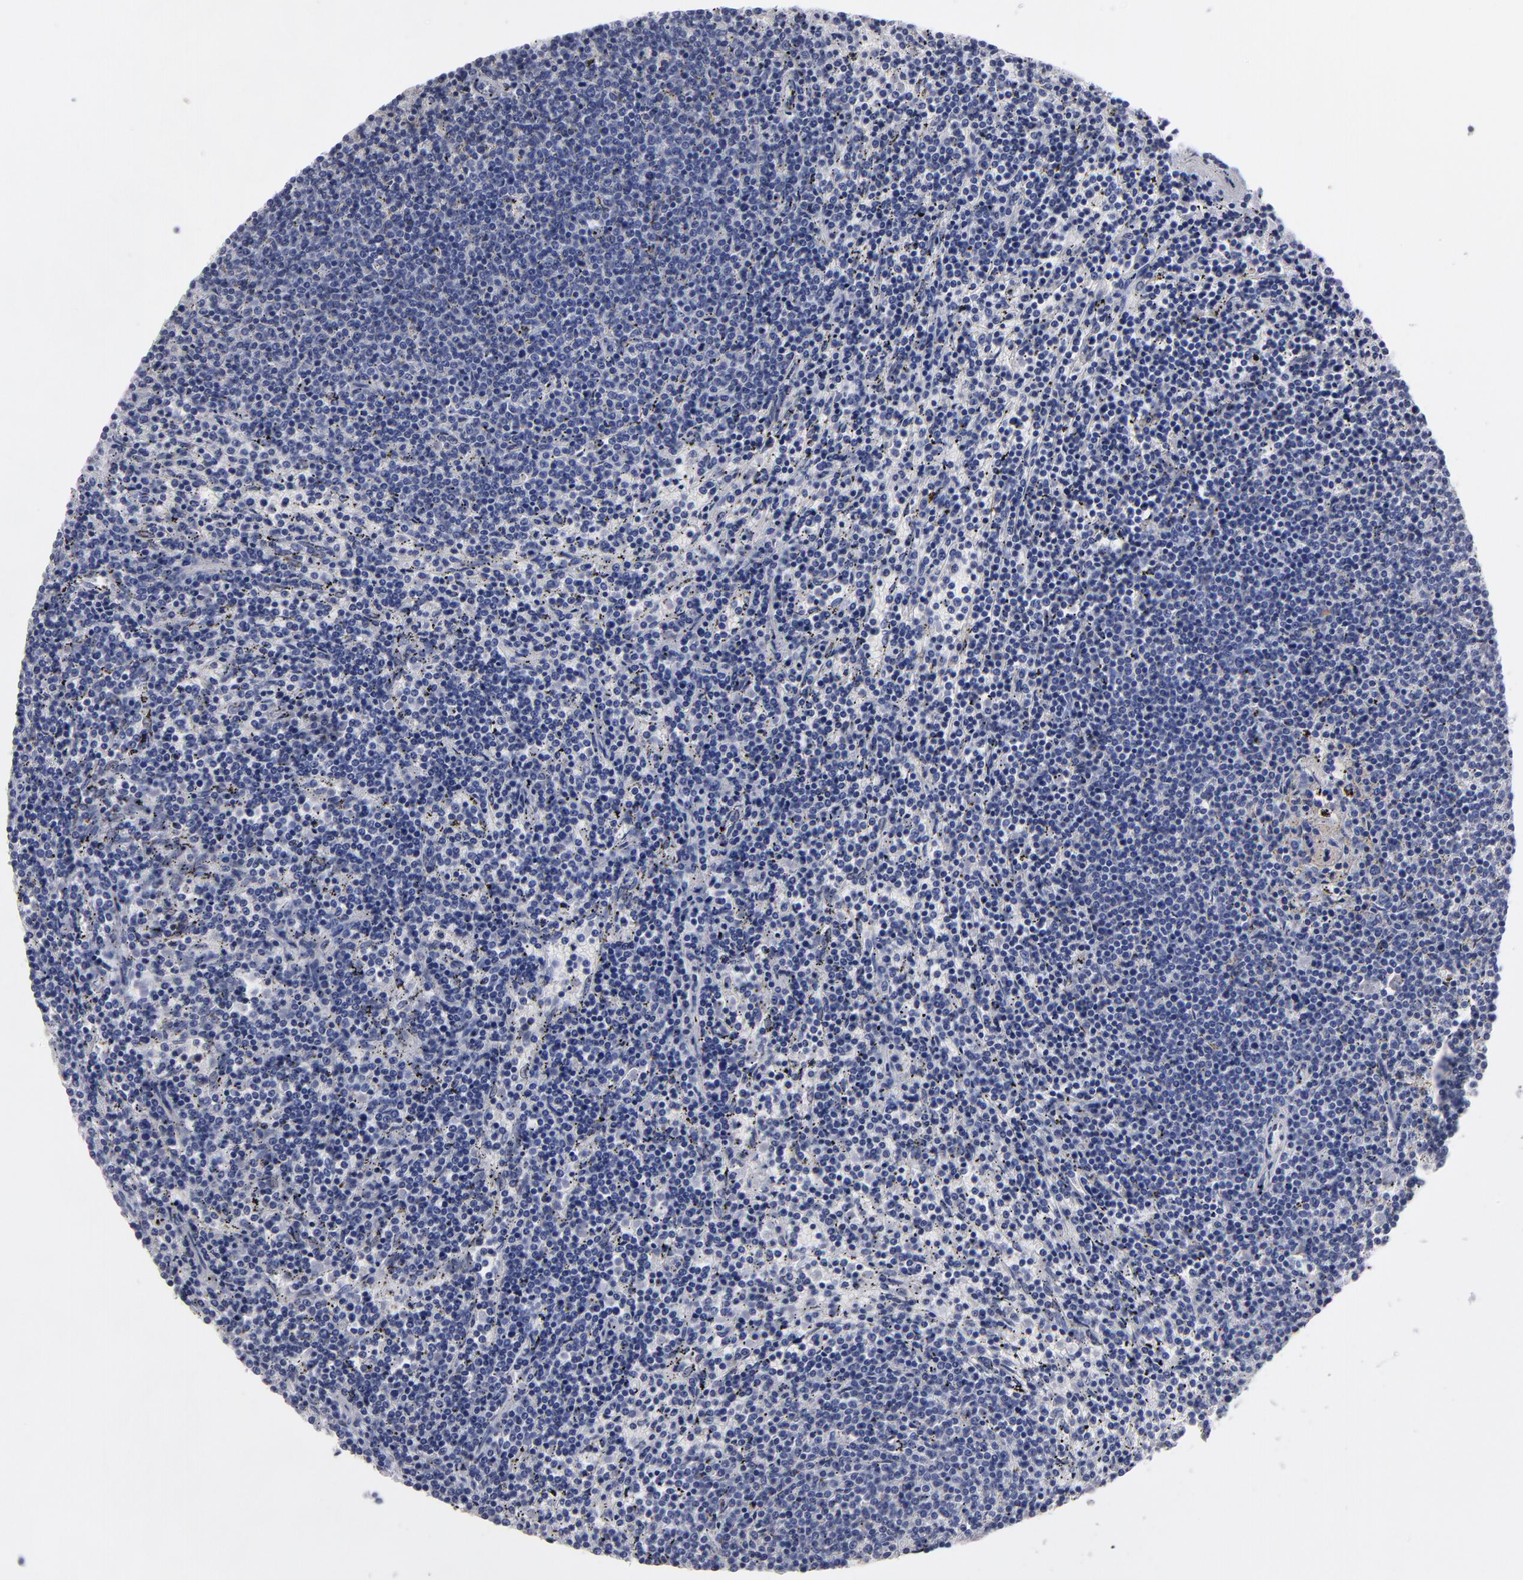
{"staining": {"intensity": "negative", "quantity": "none", "location": "none"}, "tissue": "lymphoma", "cell_type": "Tumor cells", "image_type": "cancer", "snomed": [{"axis": "morphology", "description": "Malignant lymphoma, non-Hodgkin's type, Low grade"}, {"axis": "topography", "description": "Spleen"}], "caption": "Tumor cells are negative for protein expression in human lymphoma.", "gene": "CADM3", "patient": {"sex": "female", "age": 50}}